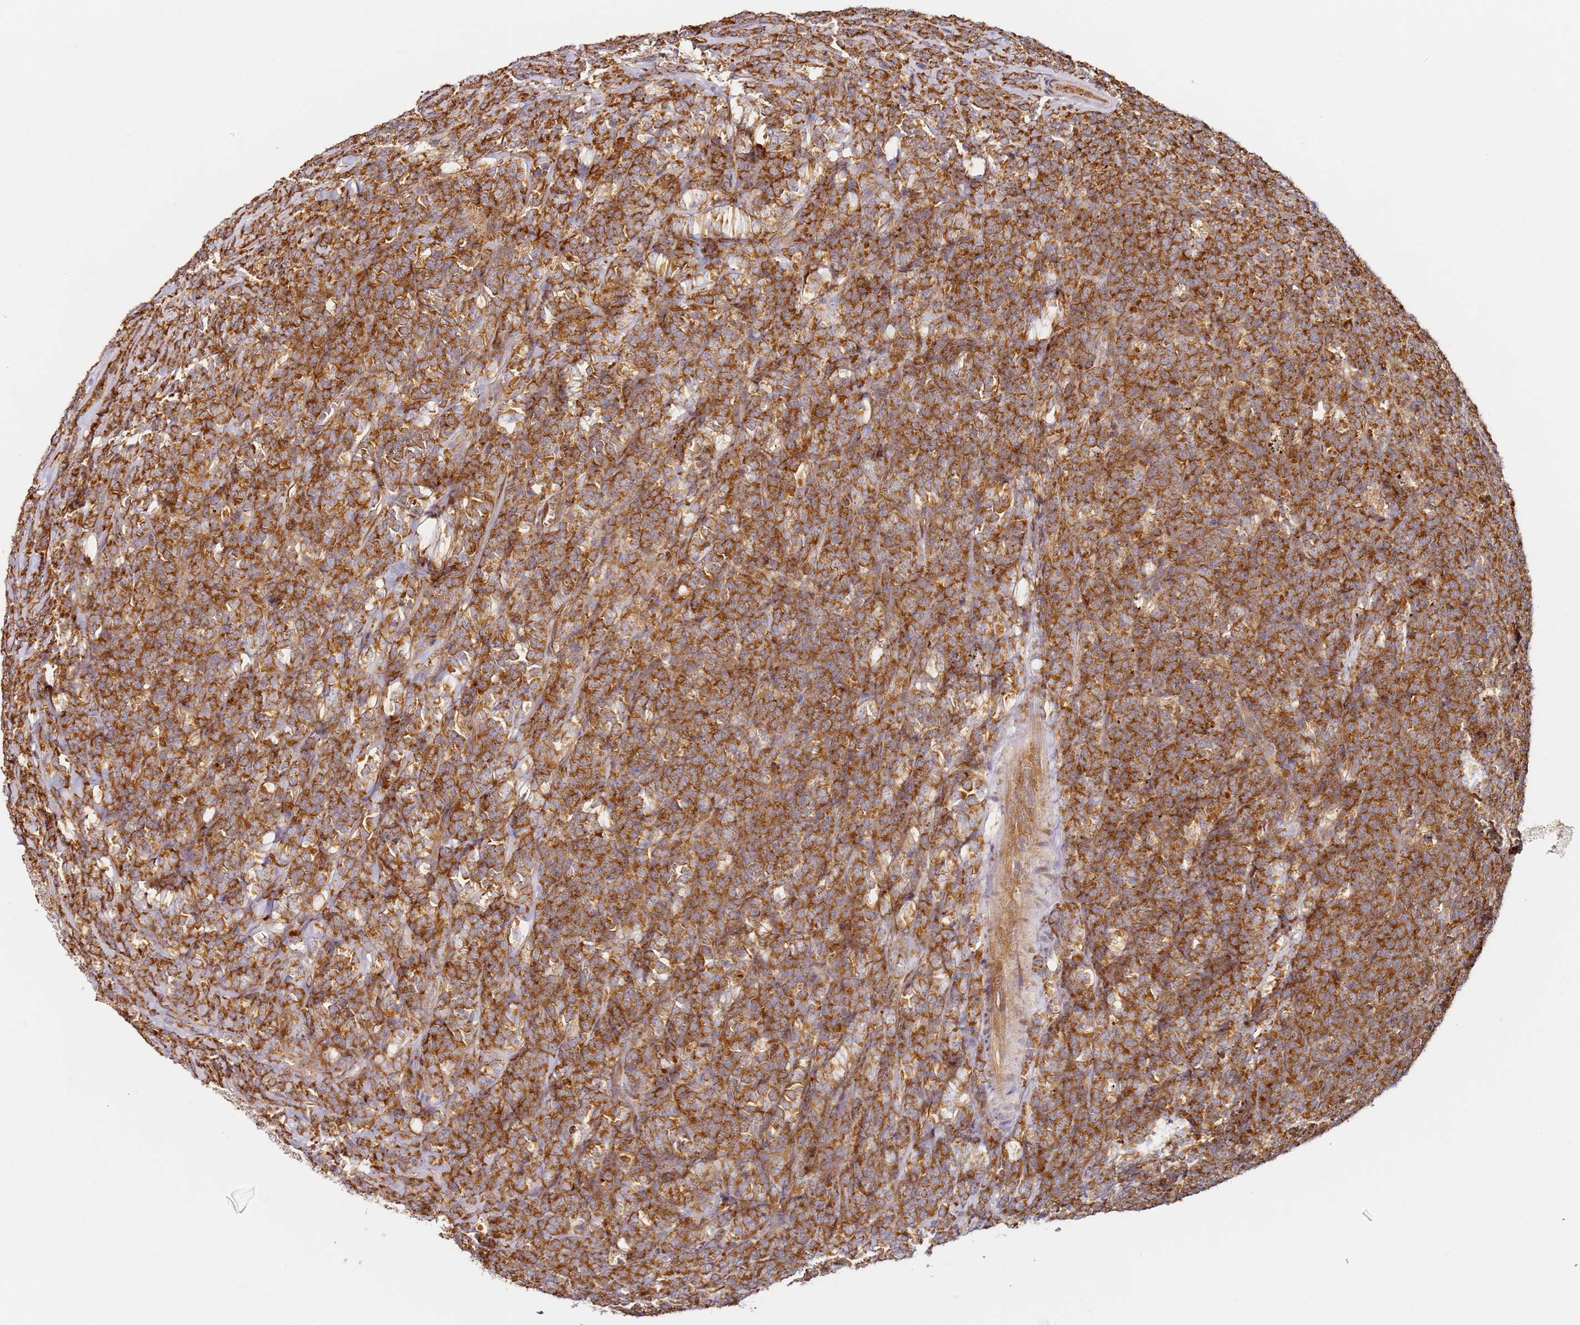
{"staining": {"intensity": "strong", "quantity": ">75%", "location": "cytoplasmic/membranous"}, "tissue": "lymphoma", "cell_type": "Tumor cells", "image_type": "cancer", "snomed": [{"axis": "morphology", "description": "Malignant lymphoma, non-Hodgkin's type, High grade"}, {"axis": "topography", "description": "Small intestine"}], "caption": "Lymphoma was stained to show a protein in brown. There is high levels of strong cytoplasmic/membranous staining in approximately >75% of tumor cells. (IHC, brightfield microscopy, high magnification).", "gene": "RPS3A", "patient": {"sex": "male", "age": 8}}